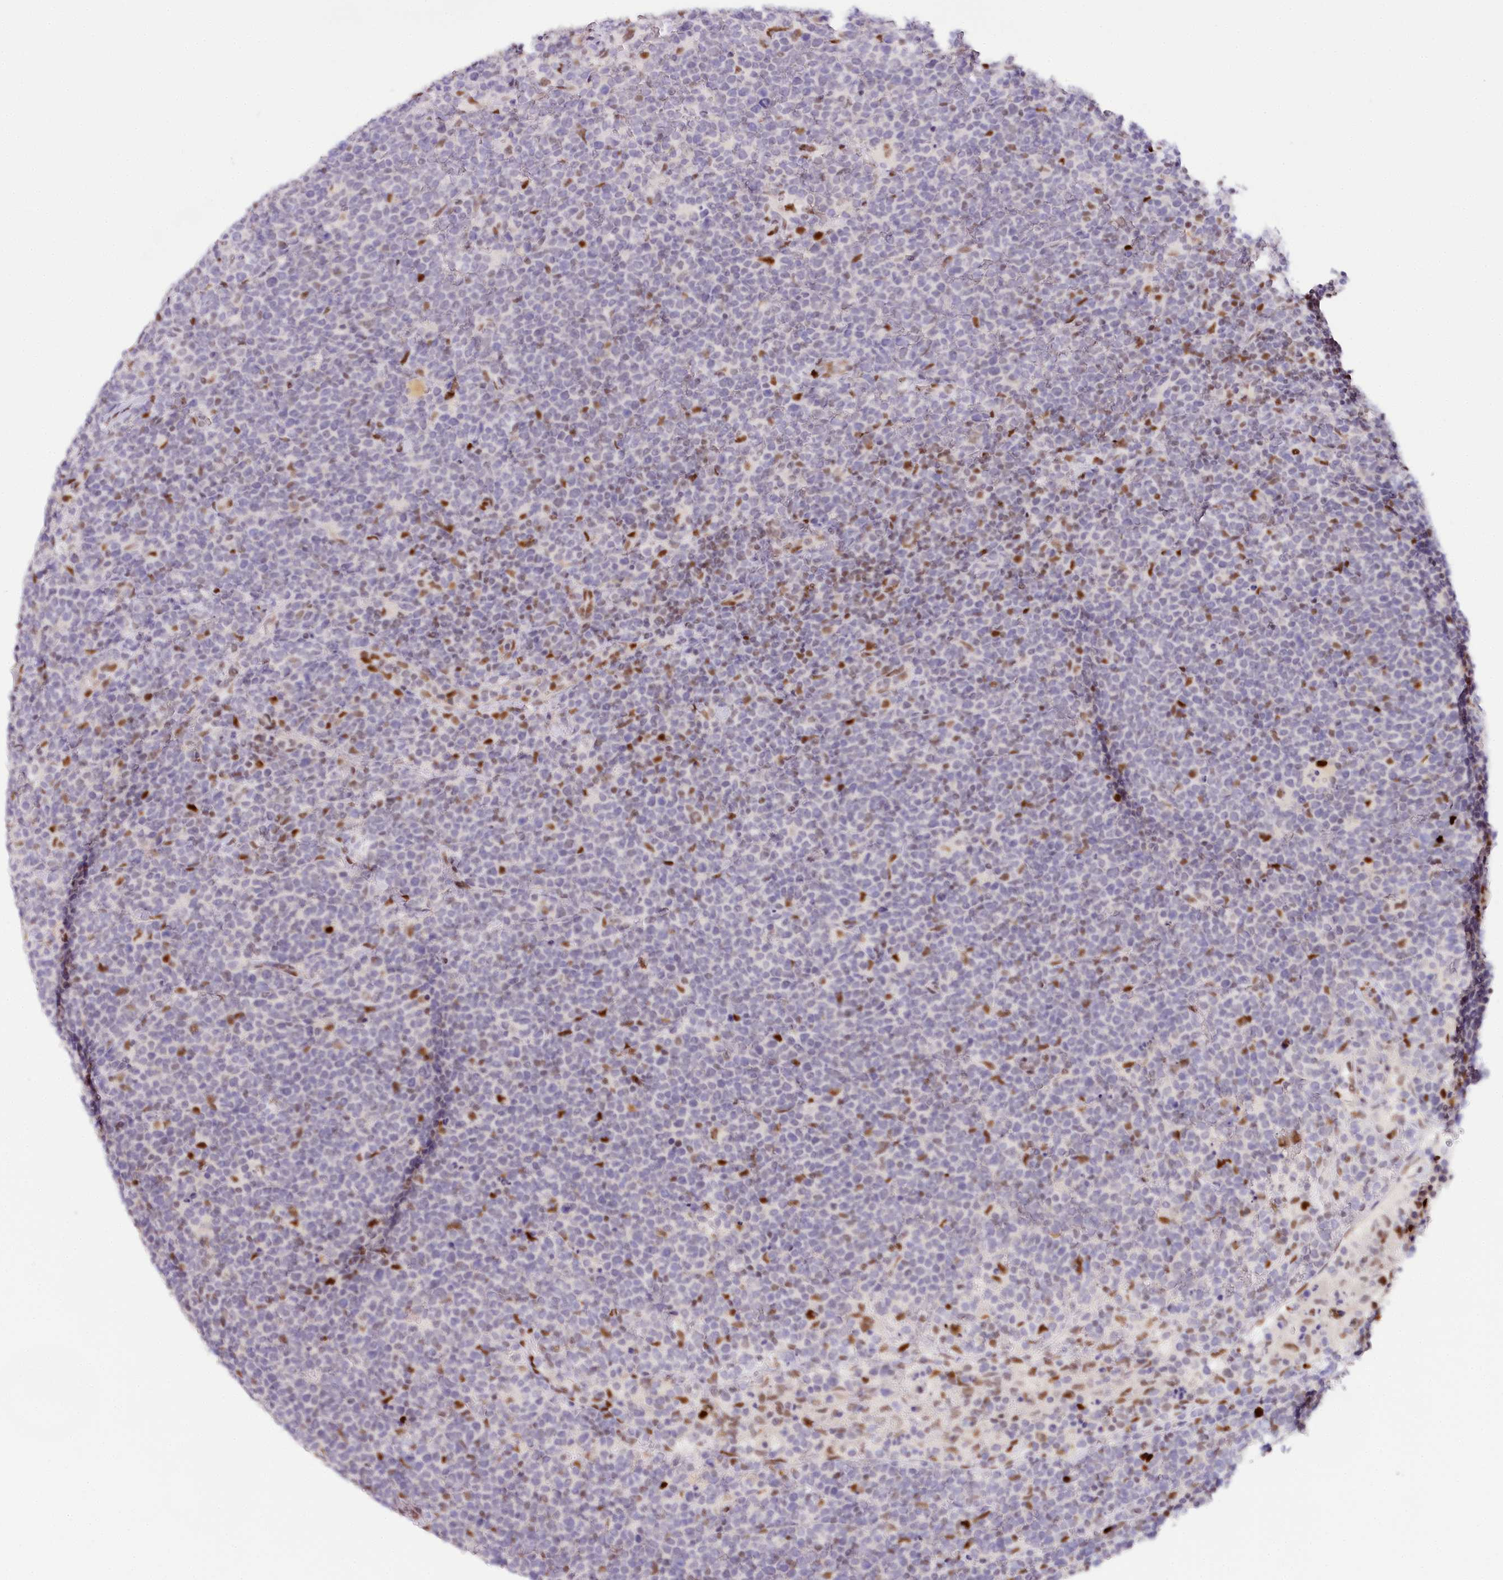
{"staining": {"intensity": "moderate", "quantity": "<25%", "location": "nuclear"}, "tissue": "lymphoma", "cell_type": "Tumor cells", "image_type": "cancer", "snomed": [{"axis": "morphology", "description": "Malignant lymphoma, non-Hodgkin's type, High grade"}, {"axis": "topography", "description": "Lymph node"}], "caption": "Tumor cells demonstrate low levels of moderate nuclear positivity in about <25% of cells in lymphoma.", "gene": "TP53", "patient": {"sex": "male", "age": 61}}